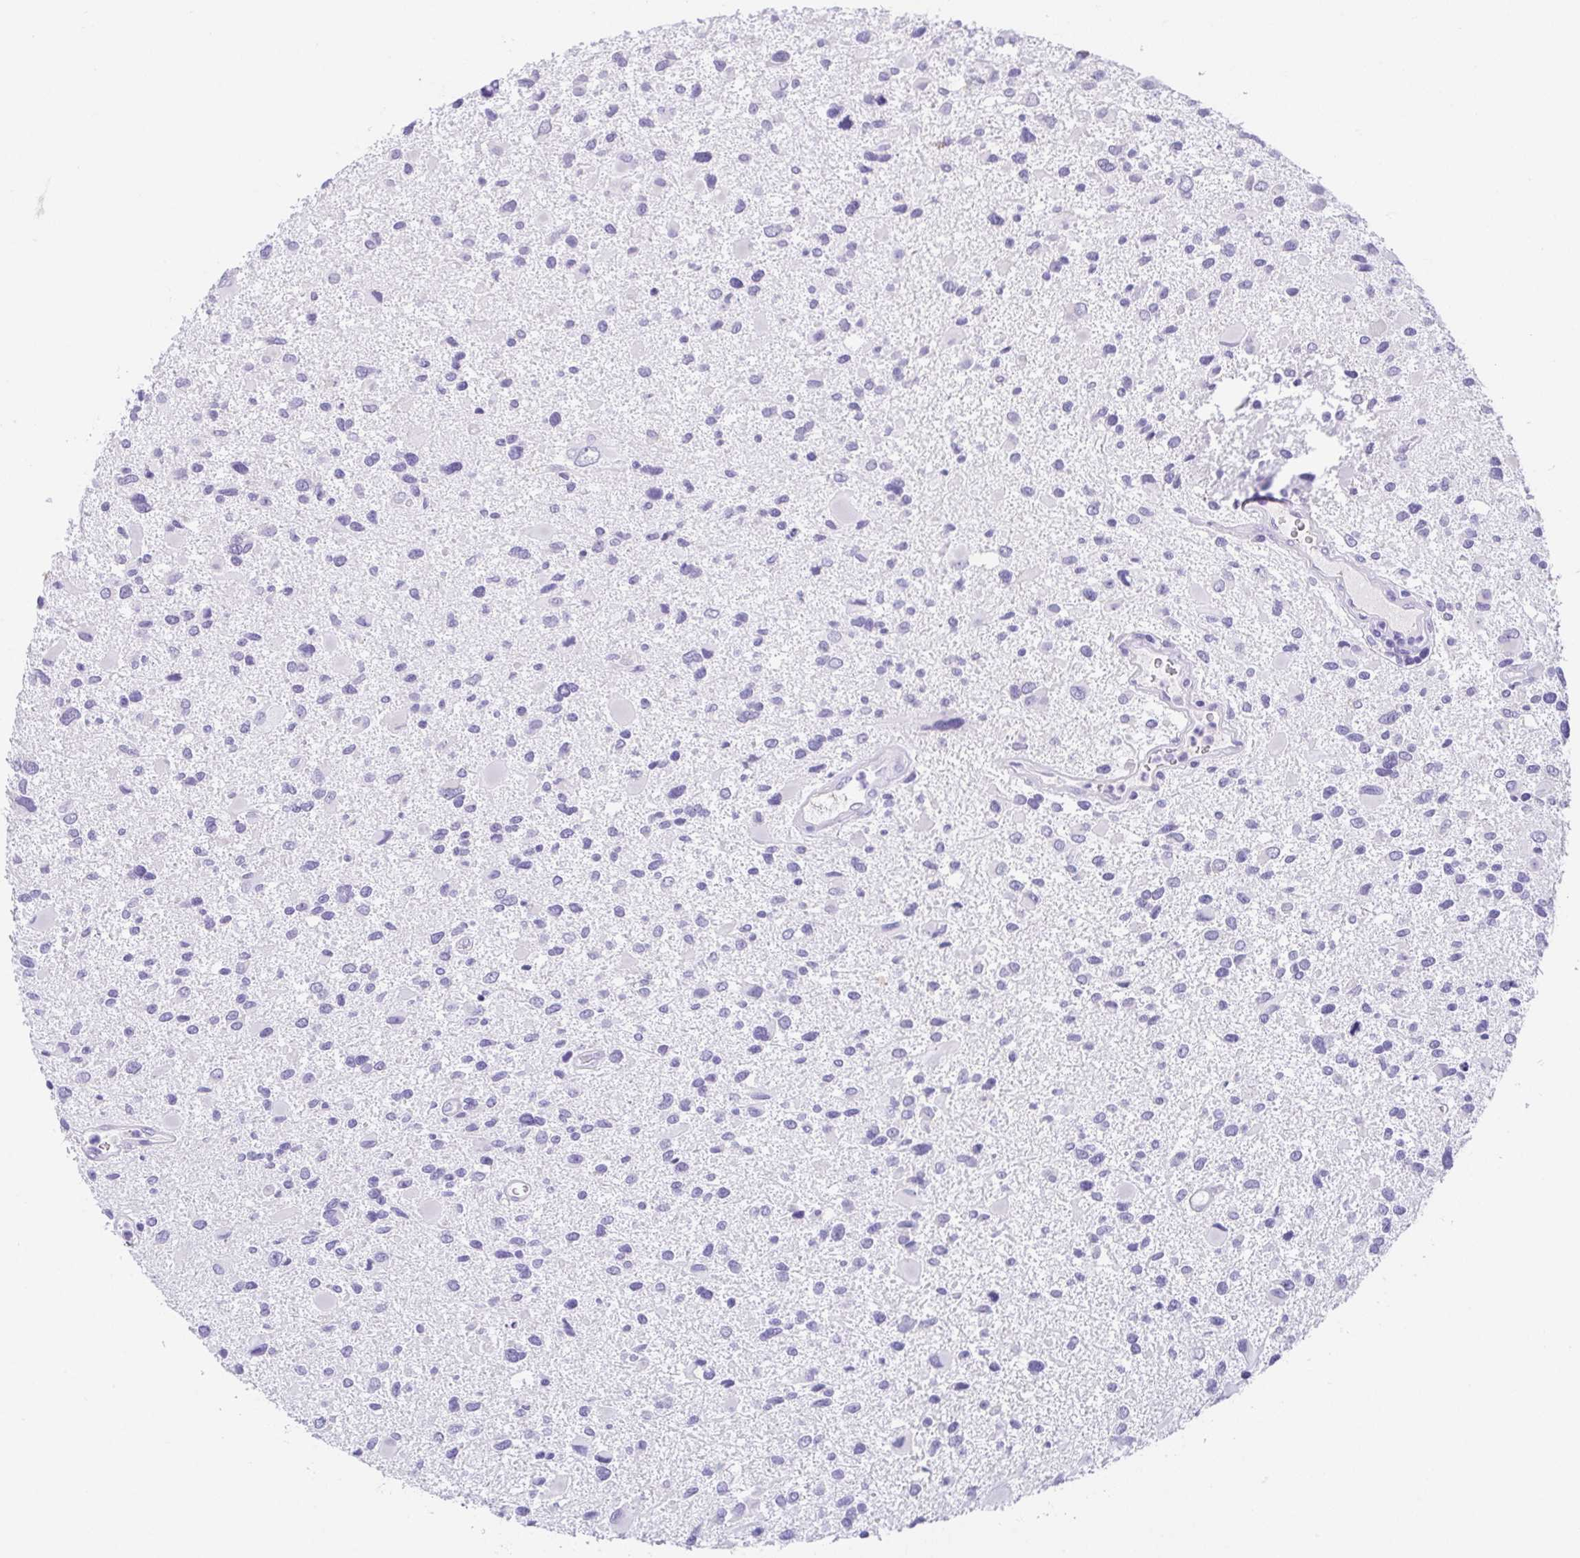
{"staining": {"intensity": "negative", "quantity": "none", "location": "none"}, "tissue": "glioma", "cell_type": "Tumor cells", "image_type": "cancer", "snomed": [{"axis": "morphology", "description": "Glioma, malignant, Low grade"}, {"axis": "topography", "description": "Brain"}], "caption": "Immunohistochemistry (IHC) of human glioma exhibits no positivity in tumor cells.", "gene": "SPATA4", "patient": {"sex": "female", "age": 32}}